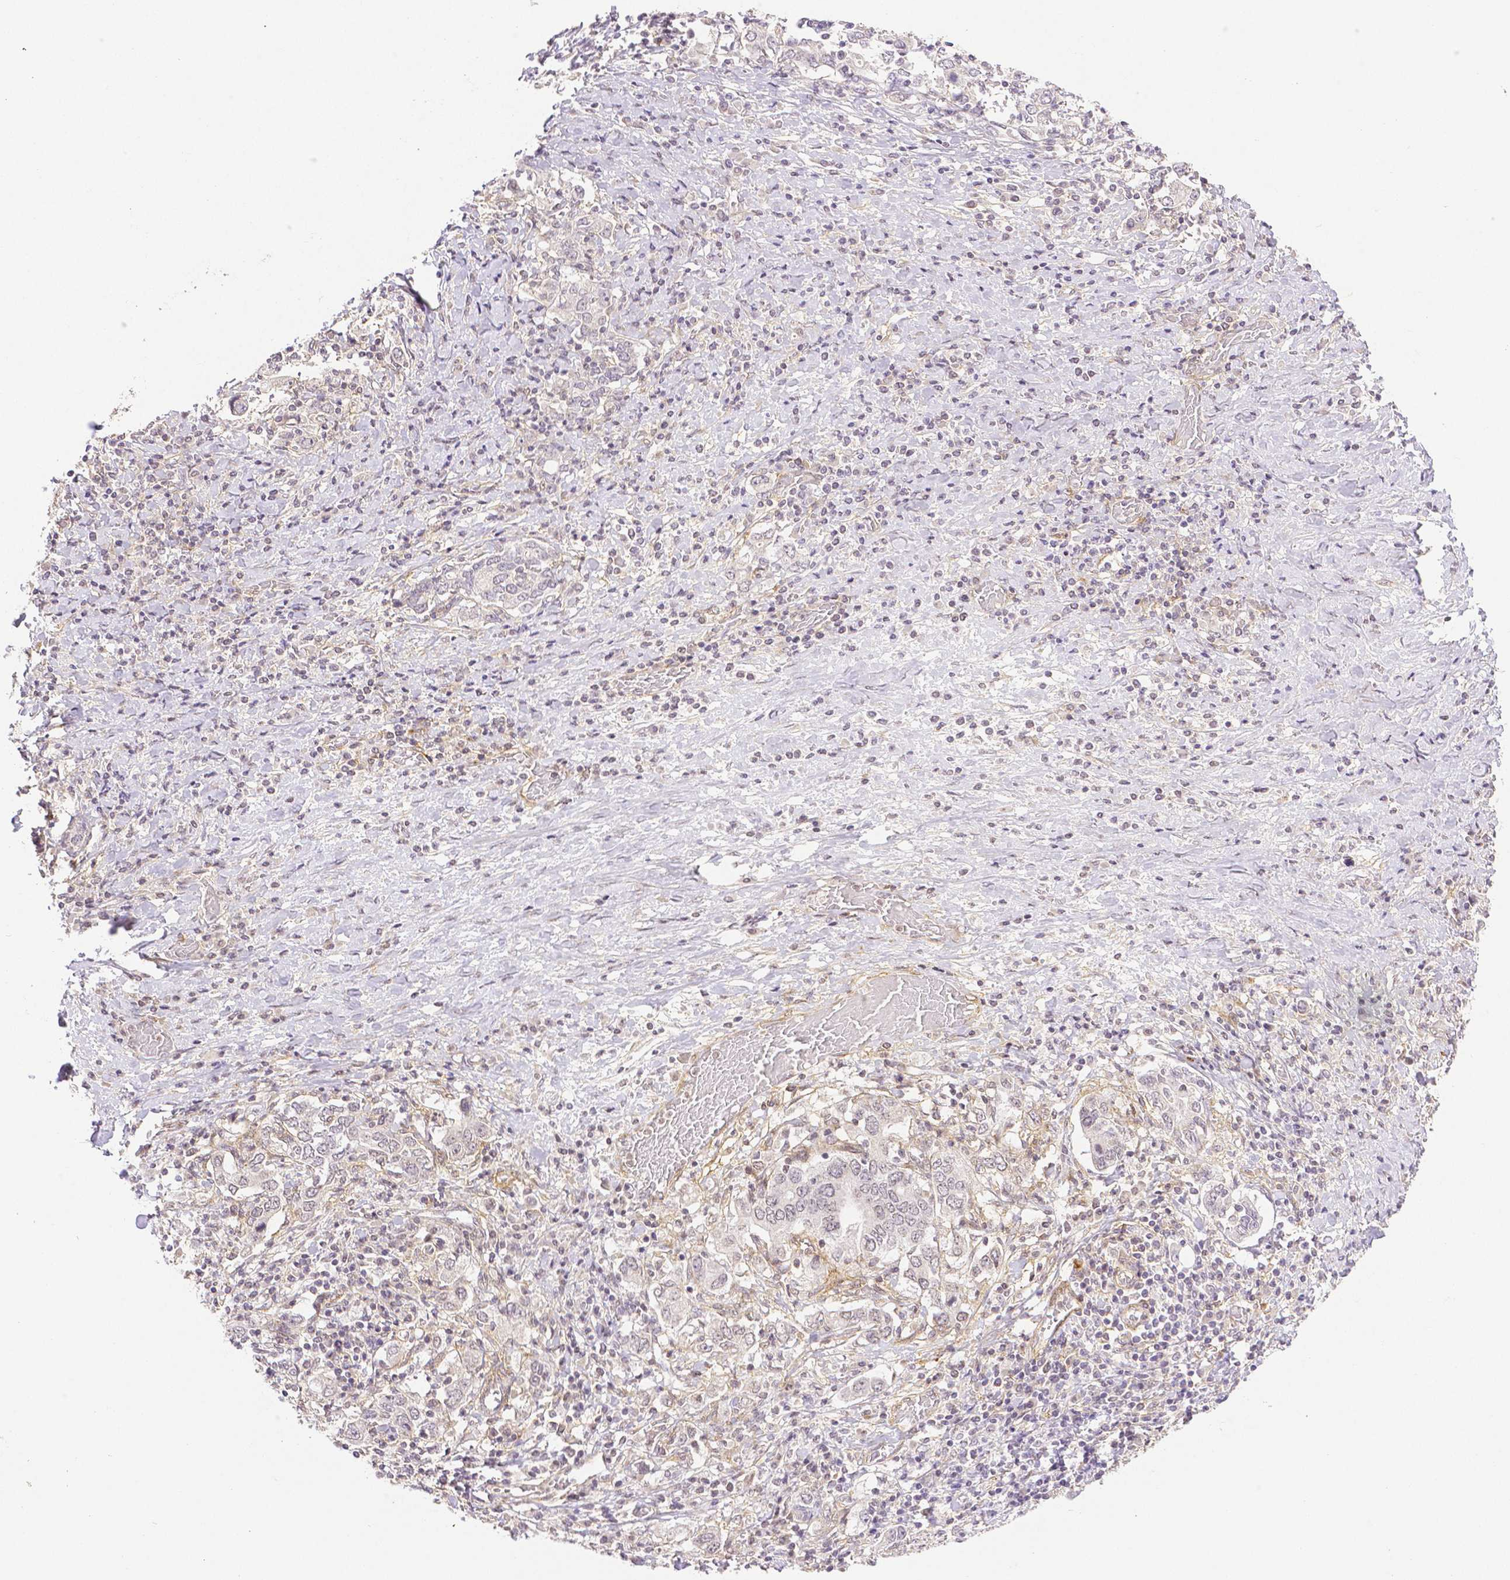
{"staining": {"intensity": "negative", "quantity": "none", "location": "none"}, "tissue": "stomach cancer", "cell_type": "Tumor cells", "image_type": "cancer", "snomed": [{"axis": "morphology", "description": "Adenocarcinoma, NOS"}, {"axis": "topography", "description": "Stomach, upper"}, {"axis": "topography", "description": "Stomach"}], "caption": "Immunohistochemistry (IHC) photomicrograph of neoplastic tissue: stomach cancer (adenocarcinoma) stained with DAB displays no significant protein positivity in tumor cells.", "gene": "THY1", "patient": {"sex": "male", "age": 62}}